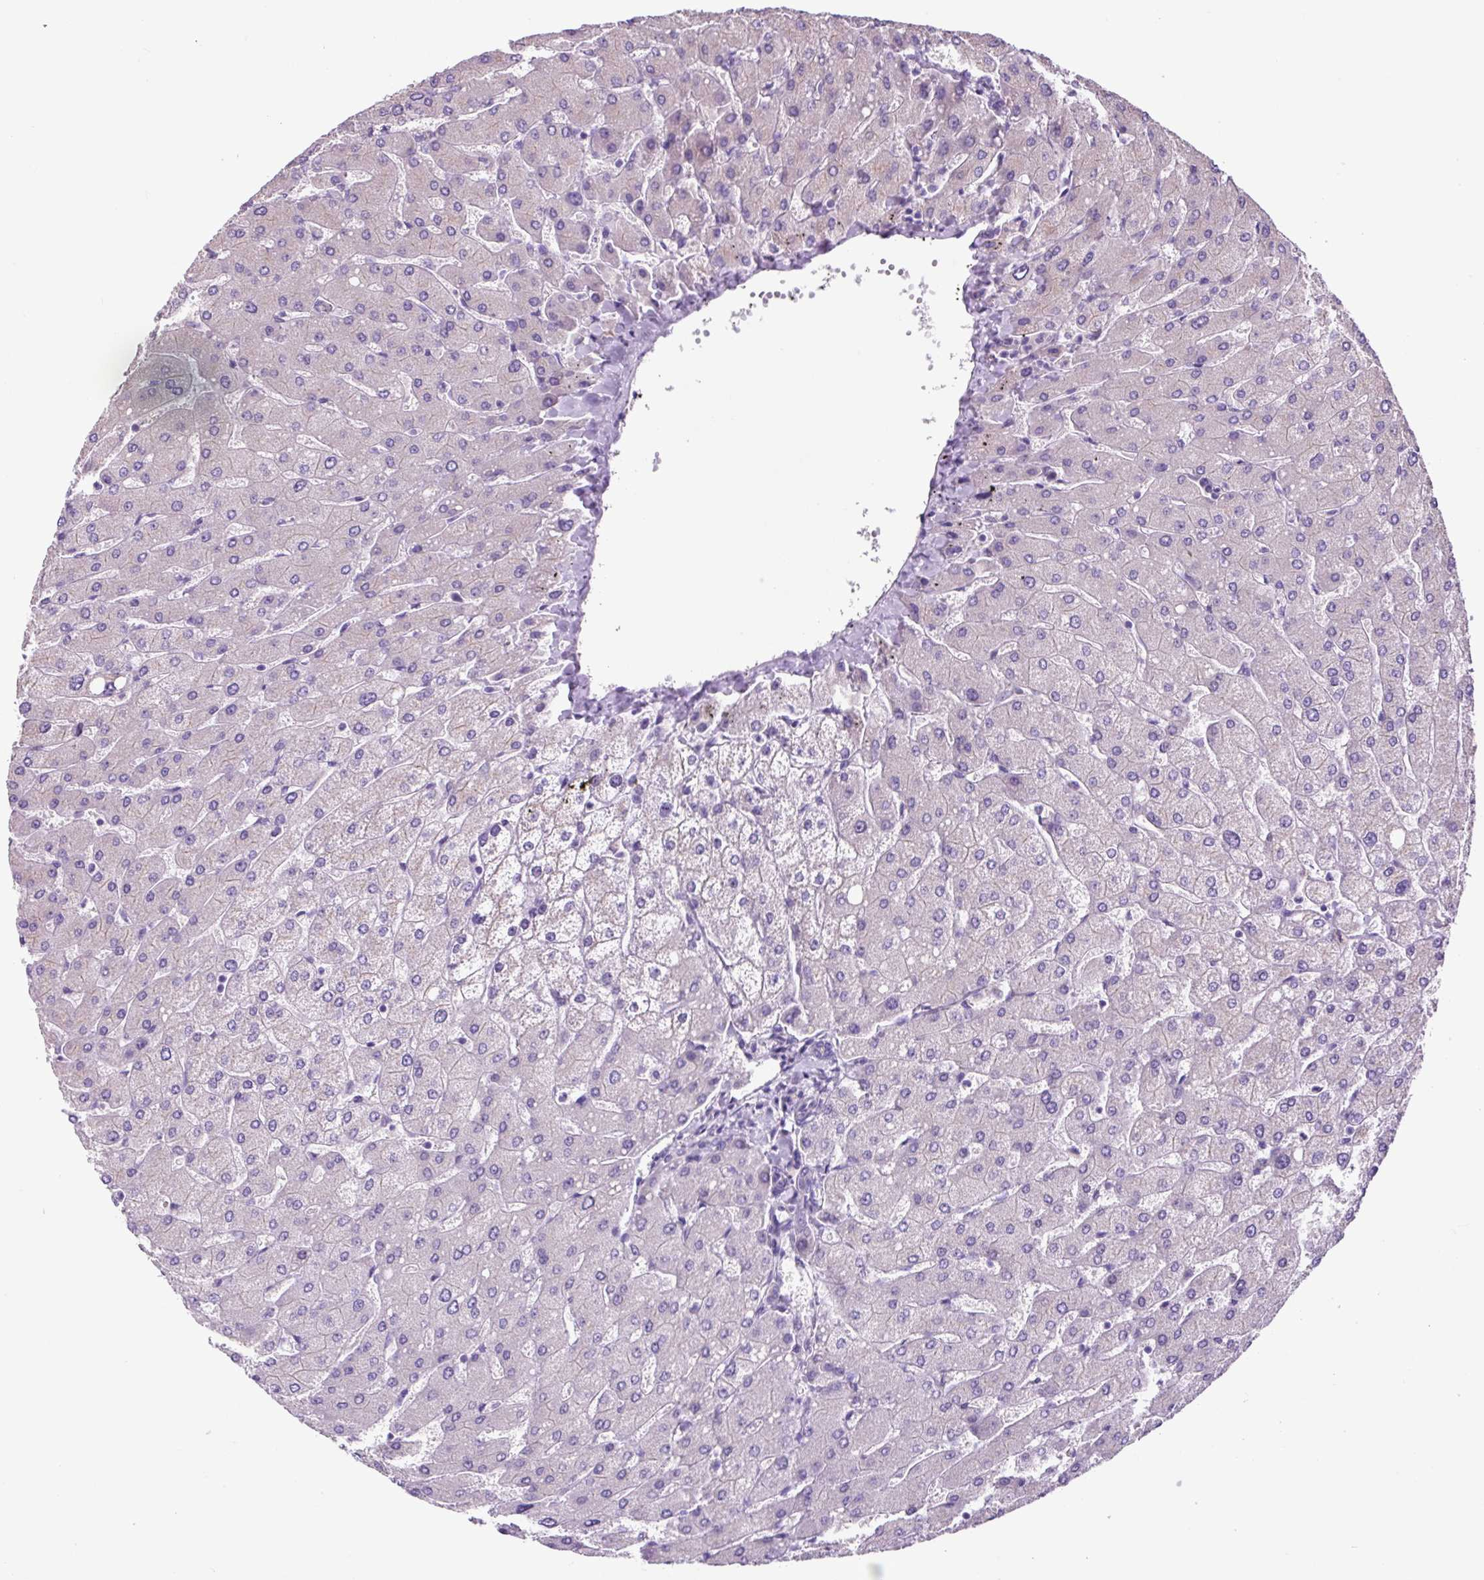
{"staining": {"intensity": "negative", "quantity": "none", "location": "none"}, "tissue": "liver", "cell_type": "Cholangiocytes", "image_type": "normal", "snomed": [{"axis": "morphology", "description": "Normal tissue, NOS"}, {"axis": "topography", "description": "Liver"}], "caption": "High power microscopy photomicrograph of an immunohistochemistry histopathology image of normal liver, revealing no significant staining in cholangiocytes.", "gene": "GORASP1", "patient": {"sex": "male", "age": 55}}